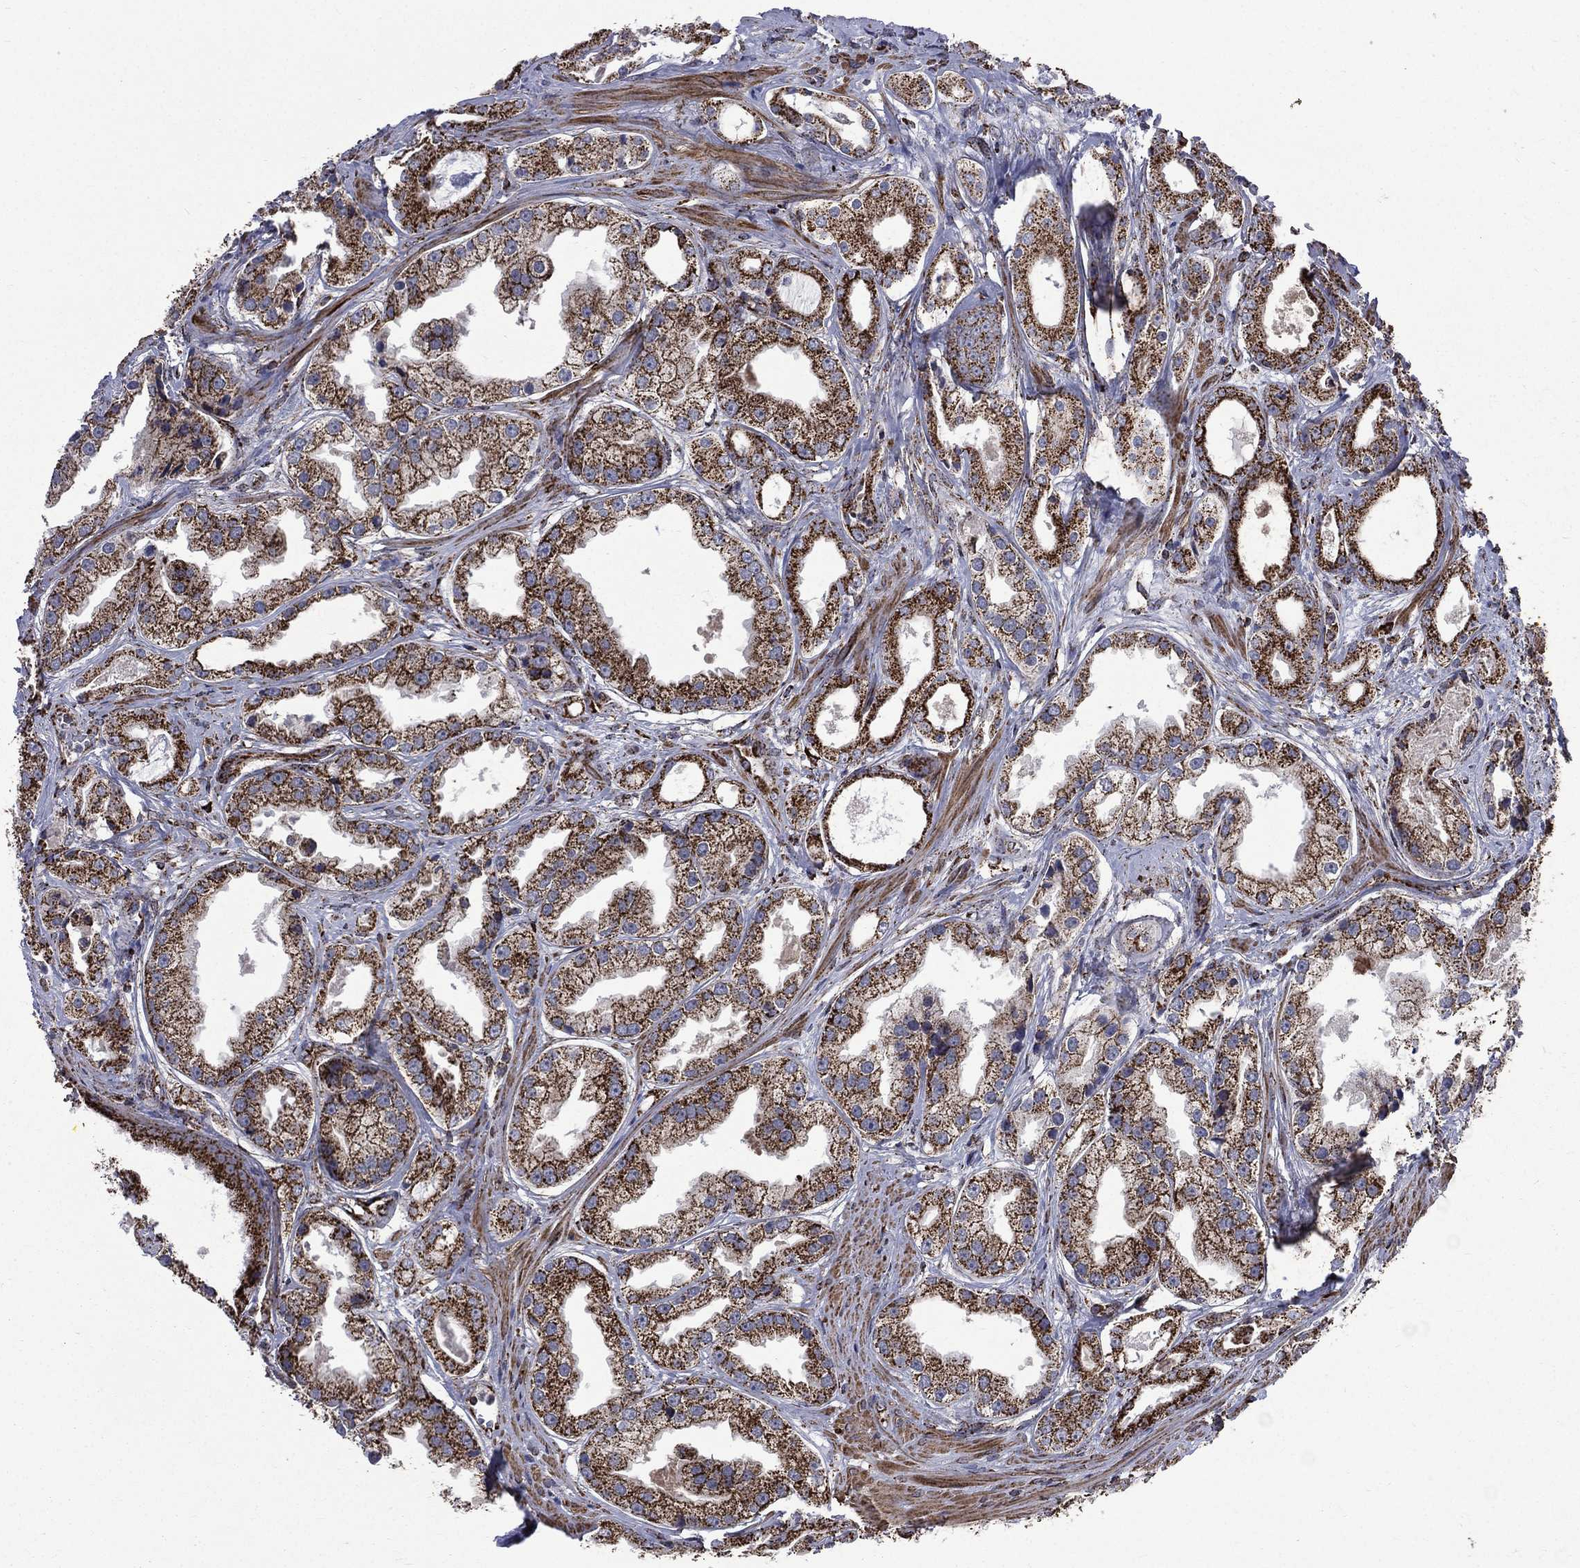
{"staining": {"intensity": "strong", "quantity": ">75%", "location": "cytoplasmic/membranous"}, "tissue": "prostate cancer", "cell_type": "Tumor cells", "image_type": "cancer", "snomed": [{"axis": "morphology", "description": "Adenocarcinoma, NOS"}, {"axis": "topography", "description": "Prostate"}], "caption": "Immunohistochemistry staining of prostate adenocarcinoma, which exhibits high levels of strong cytoplasmic/membranous staining in about >75% of tumor cells indicating strong cytoplasmic/membranous protein expression. The staining was performed using DAB (brown) for protein detection and nuclei were counterstained in hematoxylin (blue).", "gene": "GOT2", "patient": {"sex": "male", "age": 61}}